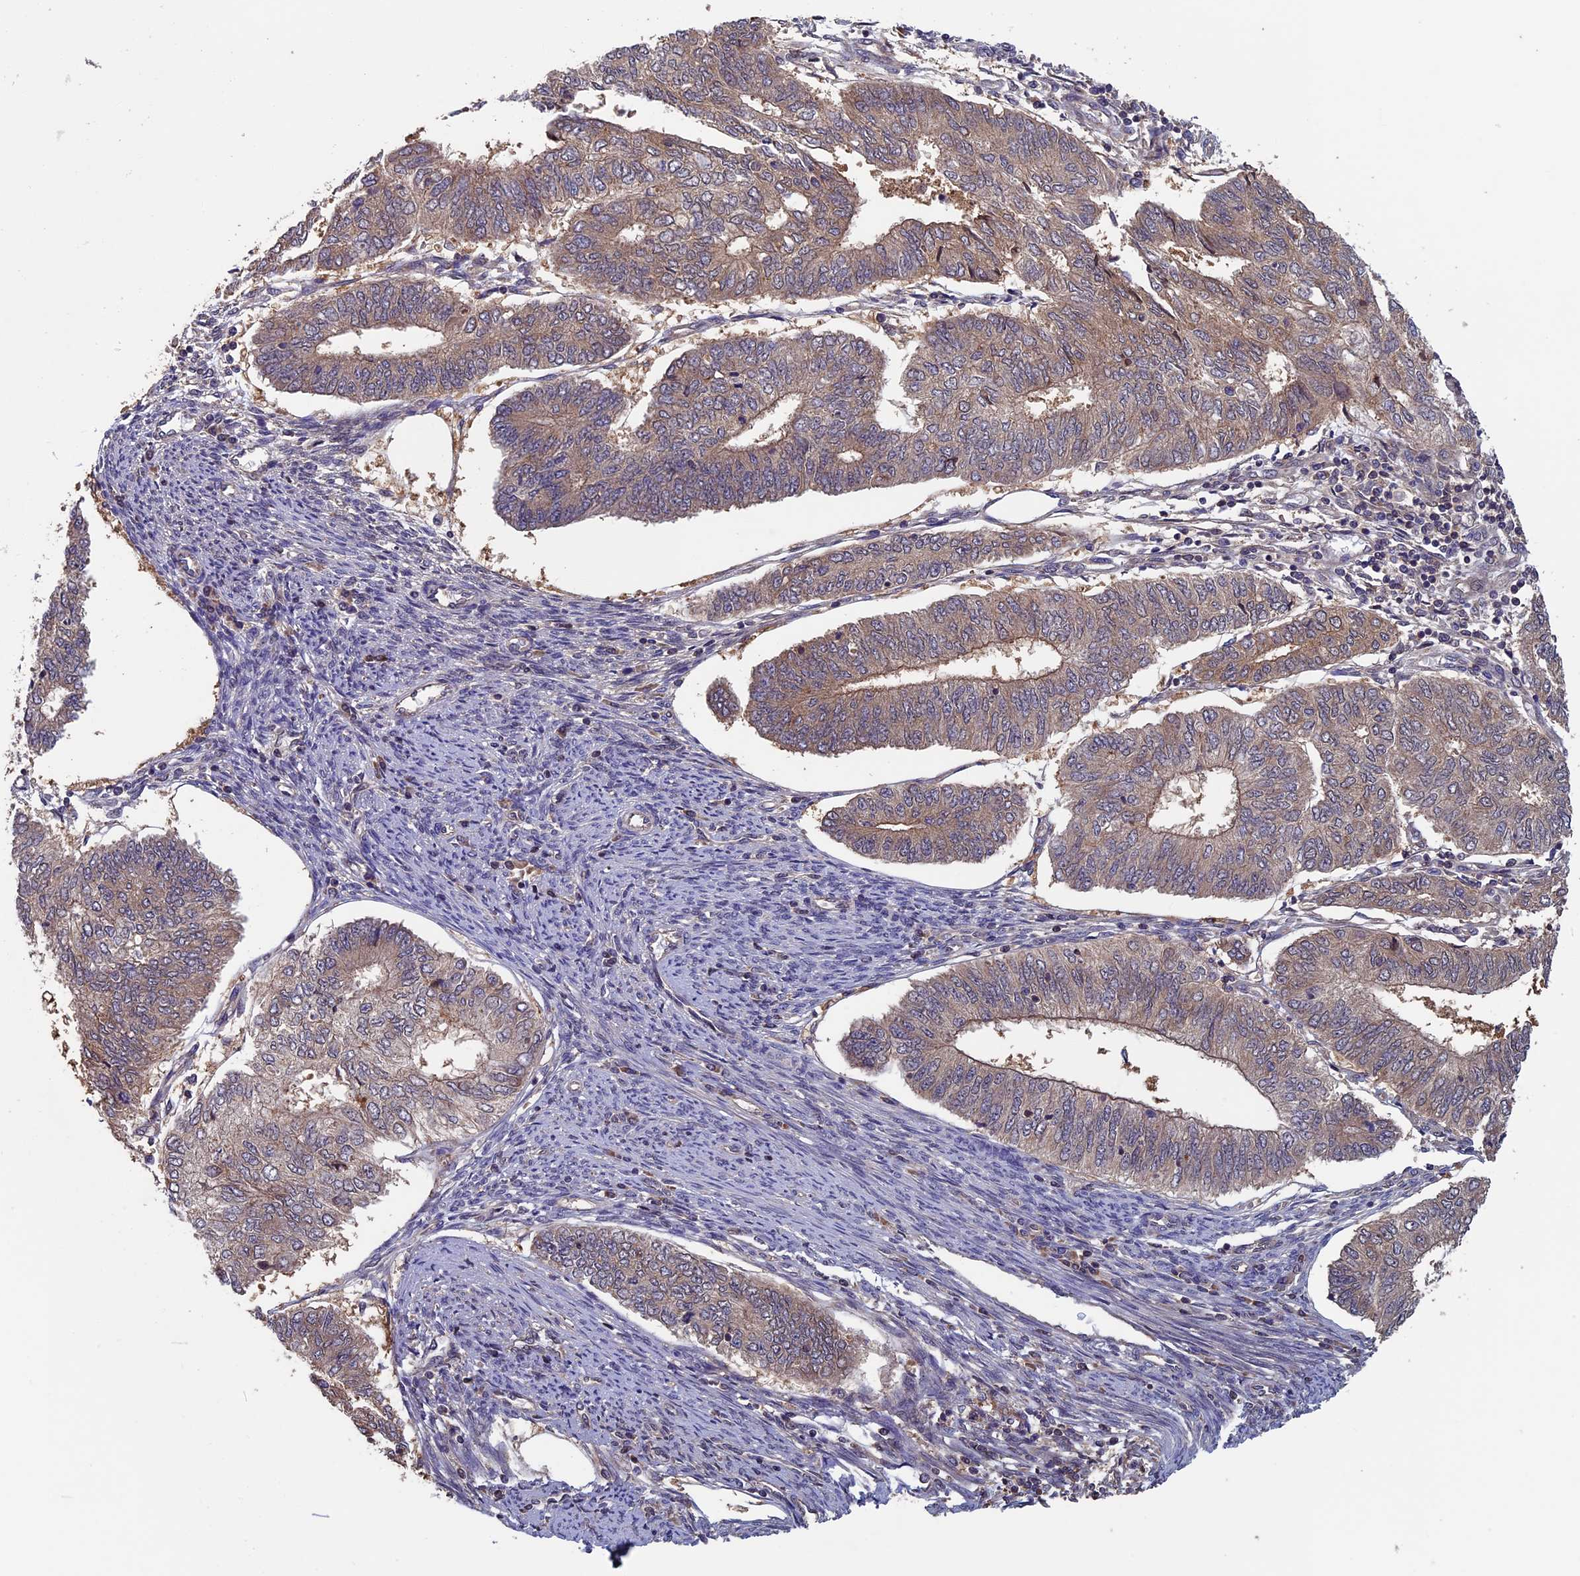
{"staining": {"intensity": "moderate", "quantity": "<25%", "location": "cytoplasmic/membranous"}, "tissue": "endometrial cancer", "cell_type": "Tumor cells", "image_type": "cancer", "snomed": [{"axis": "morphology", "description": "Adenocarcinoma, NOS"}, {"axis": "topography", "description": "Endometrium"}], "caption": "An image of endometrial cancer (adenocarcinoma) stained for a protein demonstrates moderate cytoplasmic/membranous brown staining in tumor cells. (IHC, brightfield microscopy, high magnification).", "gene": "LCMT1", "patient": {"sex": "female", "age": 68}}